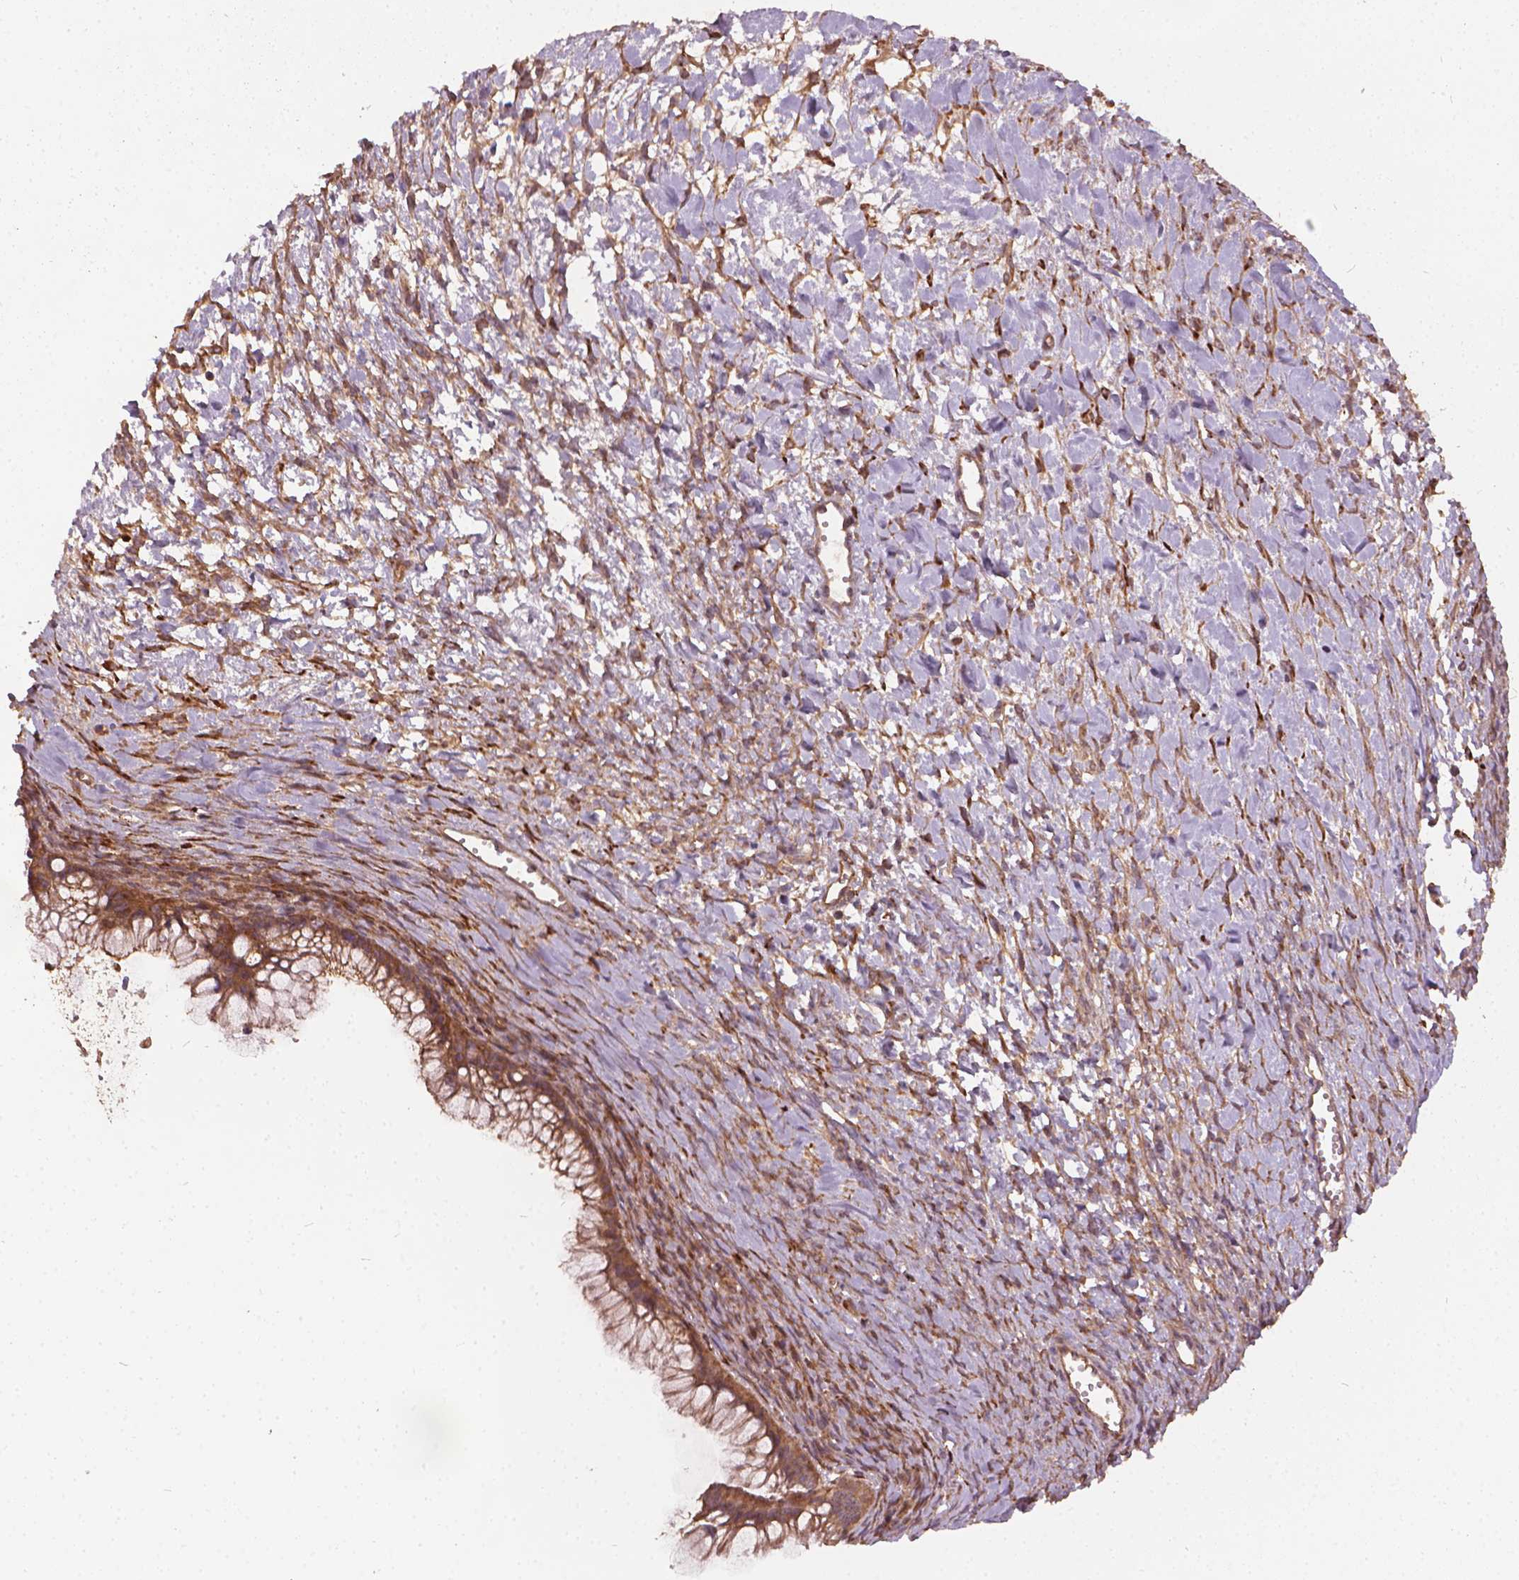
{"staining": {"intensity": "moderate", "quantity": ">75%", "location": "cytoplasmic/membranous,nuclear"}, "tissue": "ovarian cancer", "cell_type": "Tumor cells", "image_type": "cancer", "snomed": [{"axis": "morphology", "description": "Cystadenocarcinoma, mucinous, NOS"}, {"axis": "topography", "description": "Ovary"}], "caption": "Ovarian cancer (mucinous cystadenocarcinoma) stained for a protein (brown) displays moderate cytoplasmic/membranous and nuclear positive staining in about >75% of tumor cells.", "gene": "UBXN2A", "patient": {"sex": "female", "age": 41}}